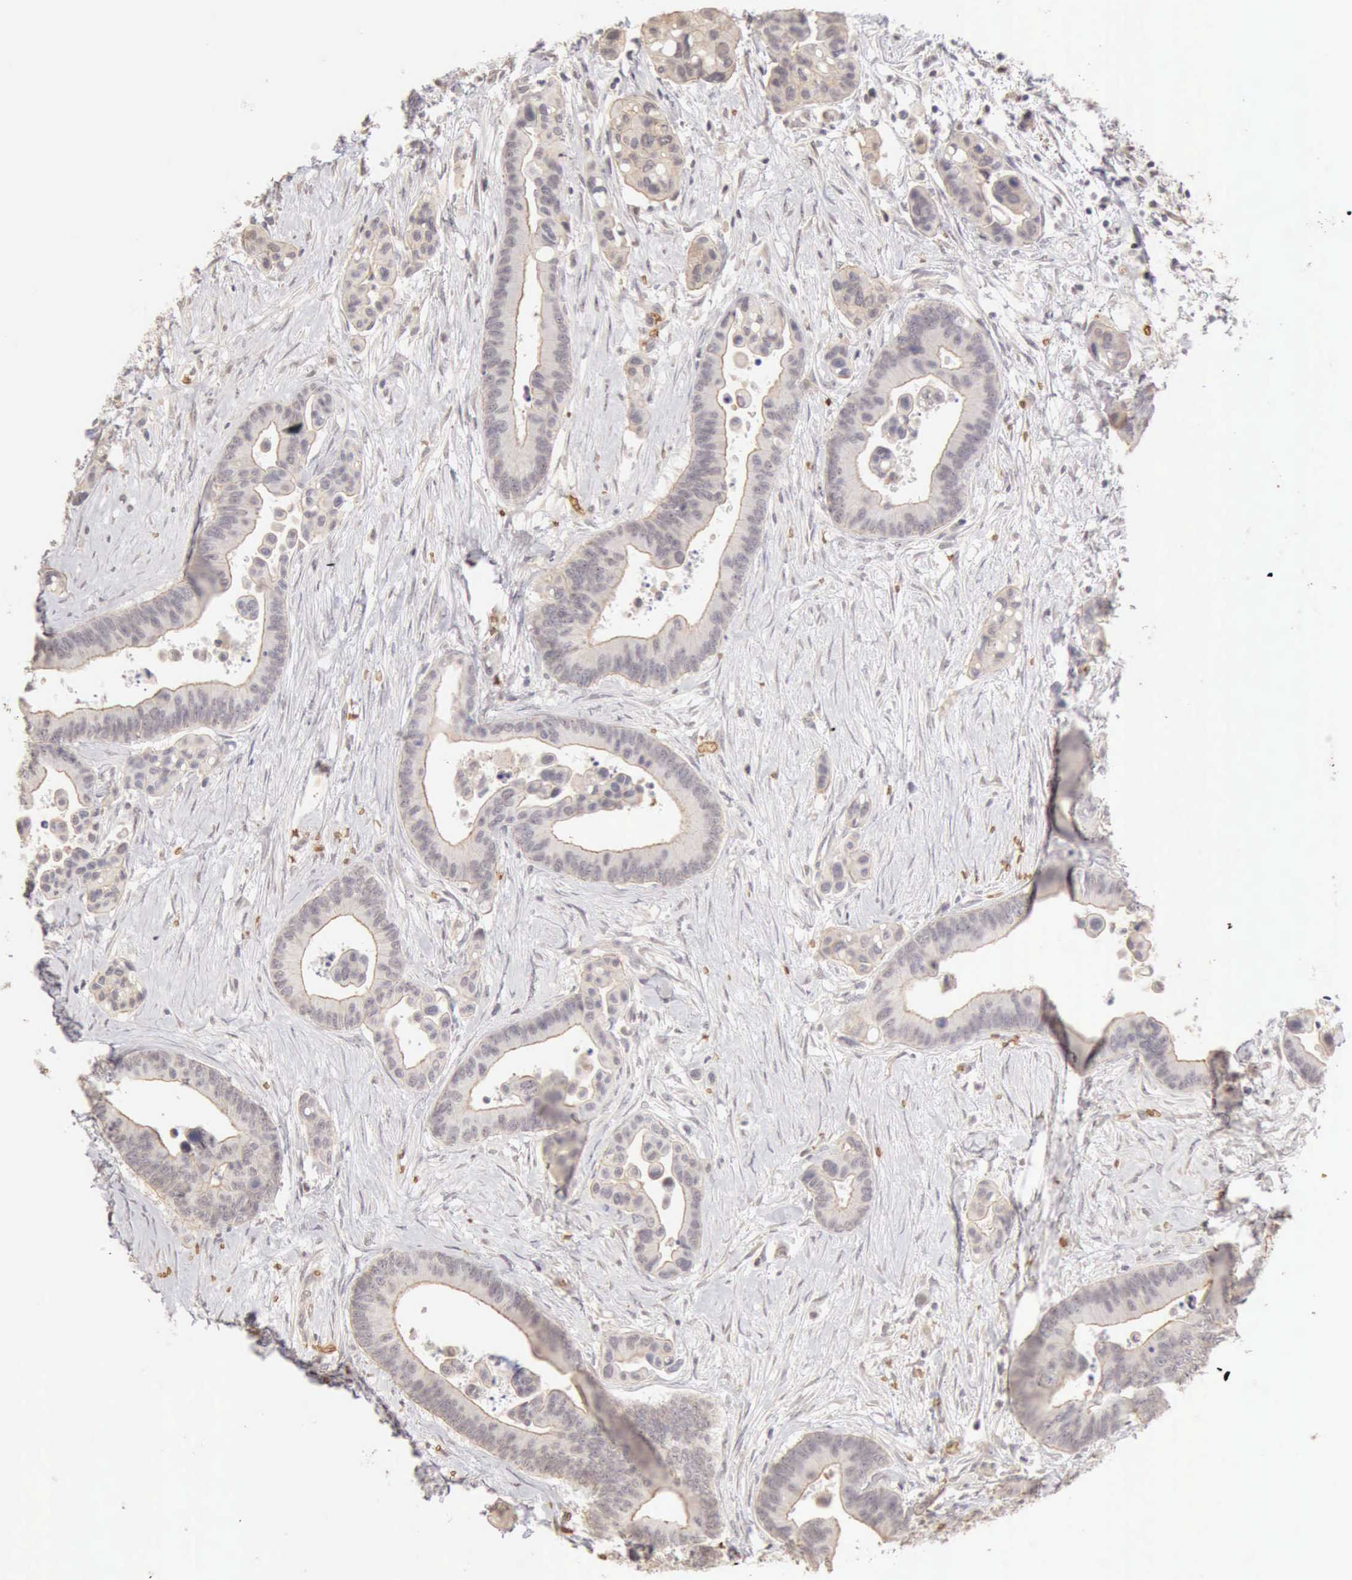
{"staining": {"intensity": "weak", "quantity": ">75%", "location": "cytoplasmic/membranous"}, "tissue": "colorectal cancer", "cell_type": "Tumor cells", "image_type": "cancer", "snomed": [{"axis": "morphology", "description": "Adenocarcinoma, NOS"}, {"axis": "topography", "description": "Colon"}], "caption": "There is low levels of weak cytoplasmic/membranous positivity in tumor cells of adenocarcinoma (colorectal), as demonstrated by immunohistochemical staining (brown color).", "gene": "CFI", "patient": {"sex": "male", "age": 82}}